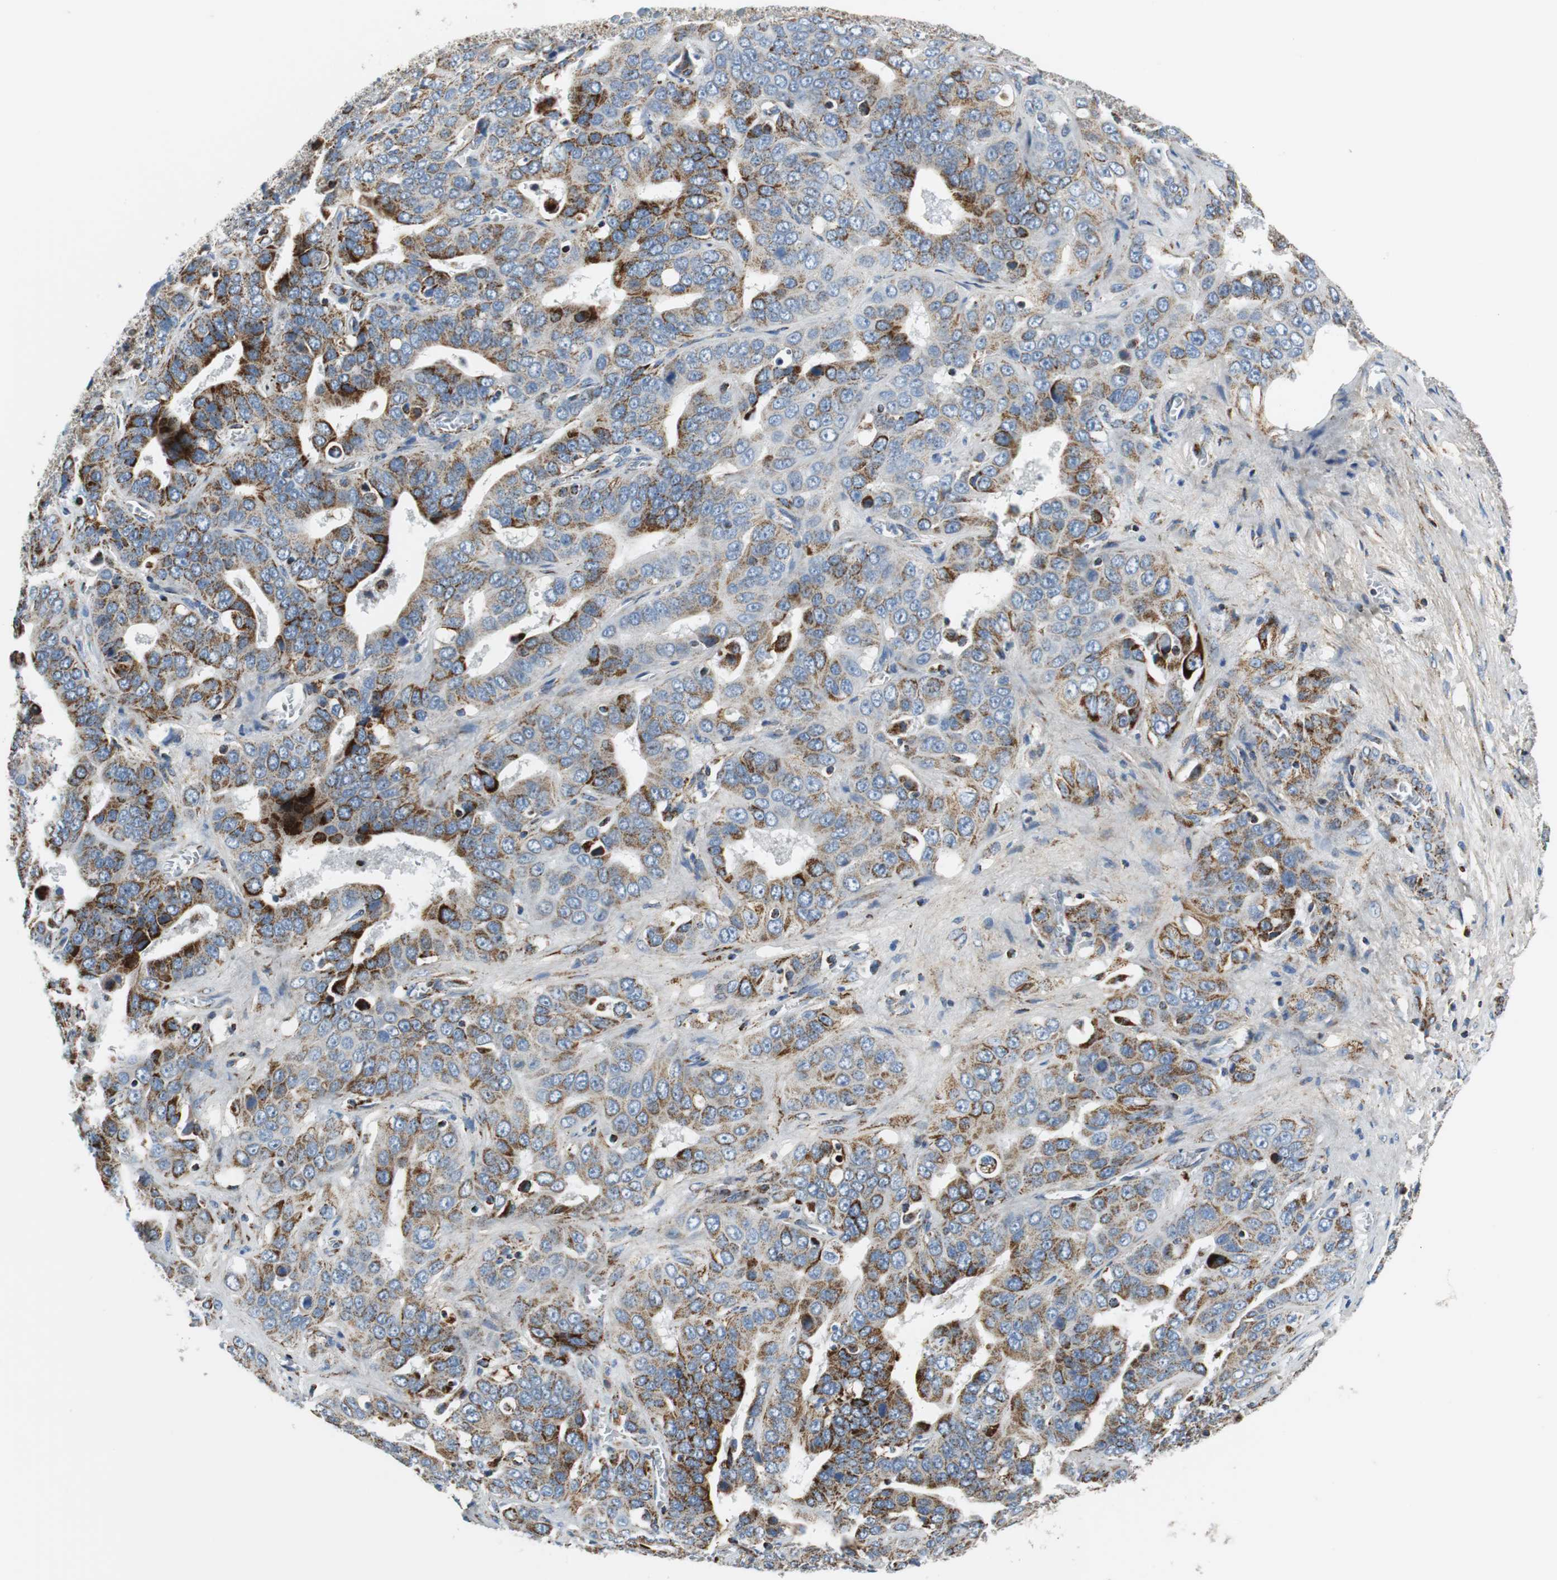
{"staining": {"intensity": "strong", "quantity": "25%-75%", "location": "cytoplasmic/membranous"}, "tissue": "liver cancer", "cell_type": "Tumor cells", "image_type": "cancer", "snomed": [{"axis": "morphology", "description": "Cholangiocarcinoma"}, {"axis": "topography", "description": "Liver"}], "caption": "Human cholangiocarcinoma (liver) stained with a brown dye demonstrates strong cytoplasmic/membranous positive expression in approximately 25%-75% of tumor cells.", "gene": "C1QTNF7", "patient": {"sex": "female", "age": 52}}